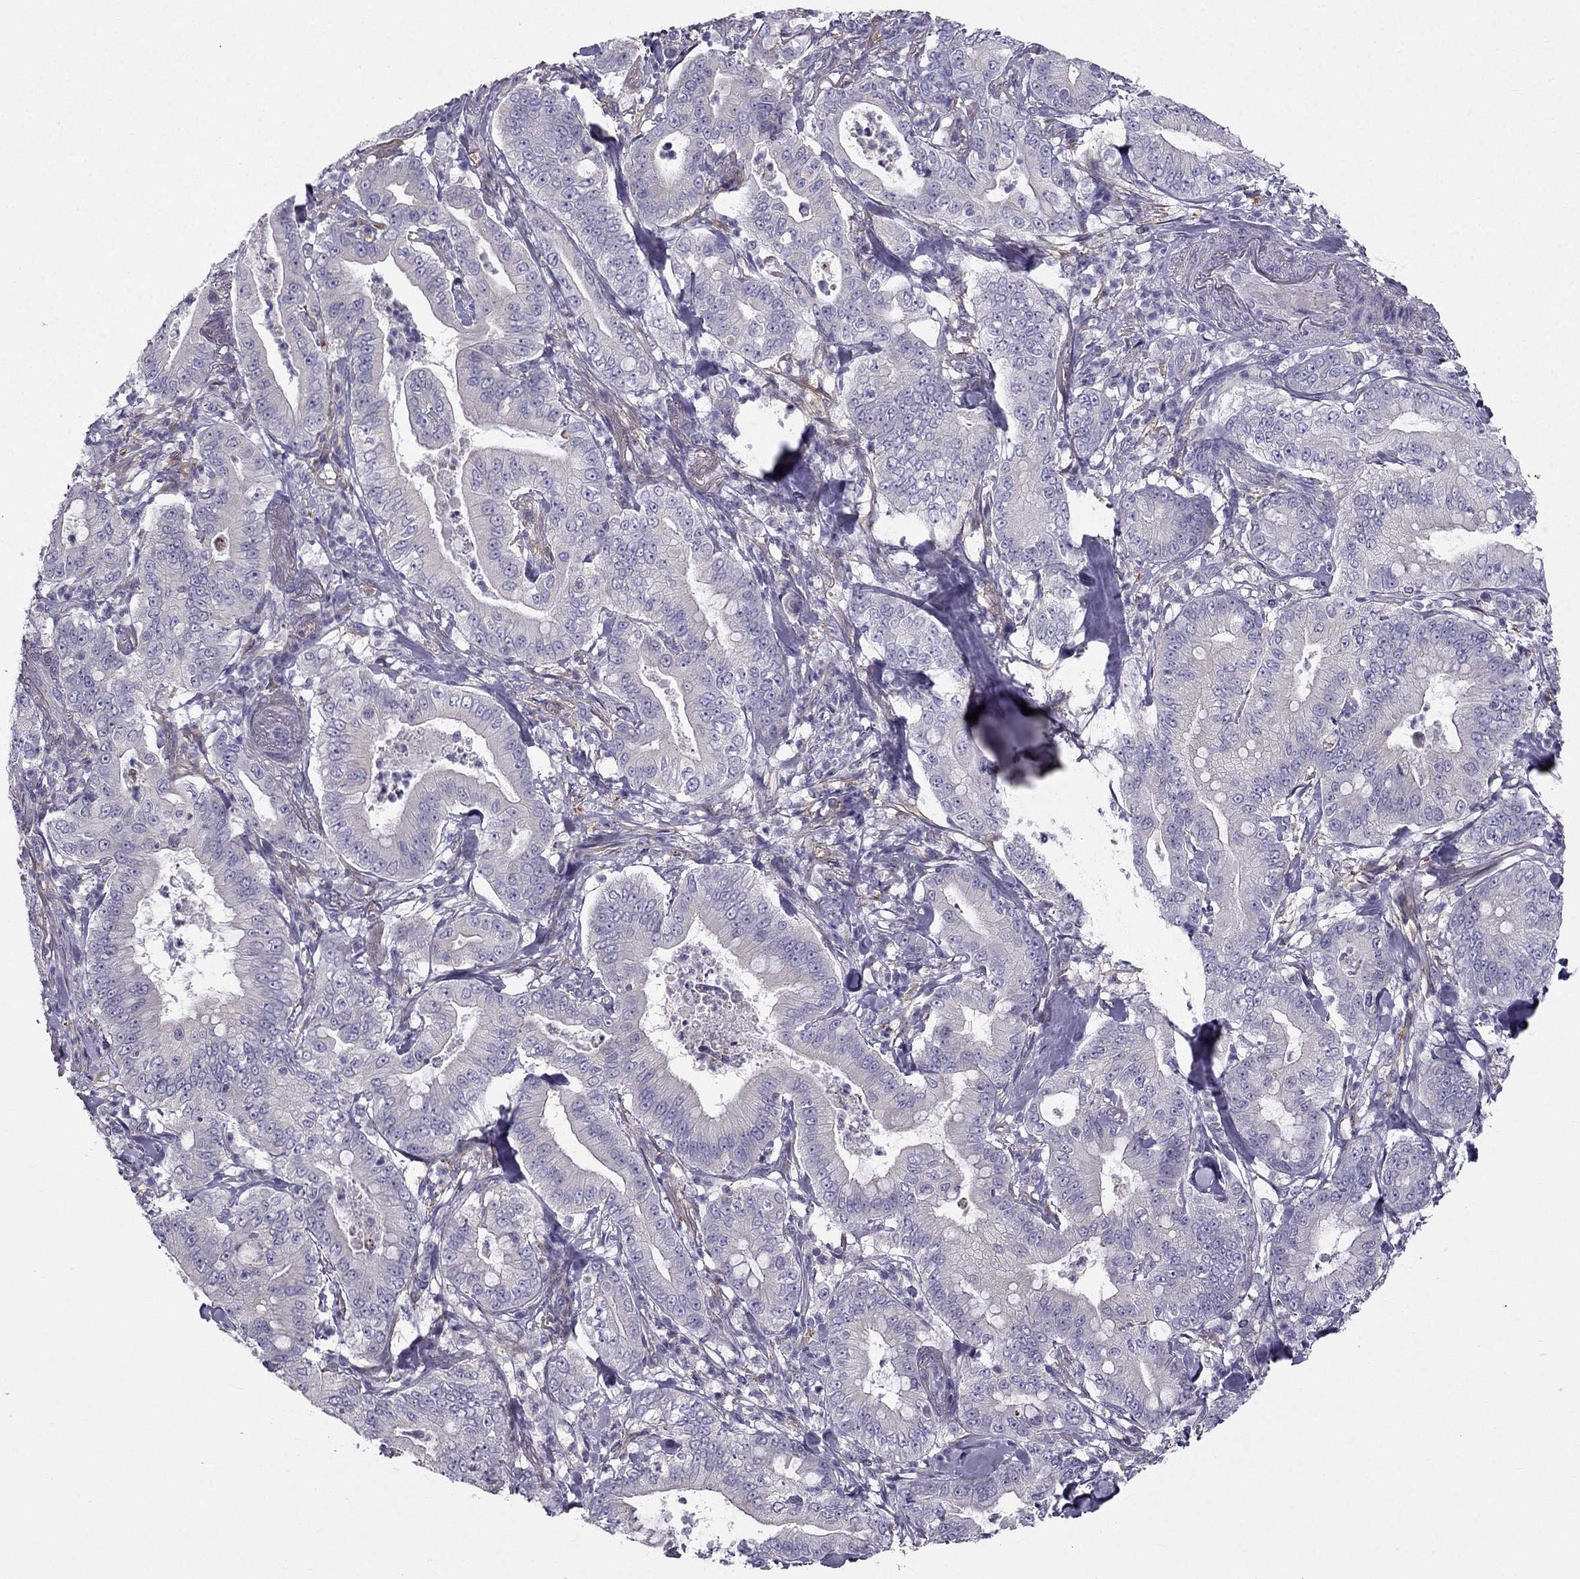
{"staining": {"intensity": "negative", "quantity": "none", "location": "none"}, "tissue": "pancreatic cancer", "cell_type": "Tumor cells", "image_type": "cancer", "snomed": [{"axis": "morphology", "description": "Adenocarcinoma, NOS"}, {"axis": "topography", "description": "Pancreas"}], "caption": "Immunohistochemistry (IHC) of pancreatic adenocarcinoma displays no positivity in tumor cells.", "gene": "SYT5", "patient": {"sex": "male", "age": 71}}